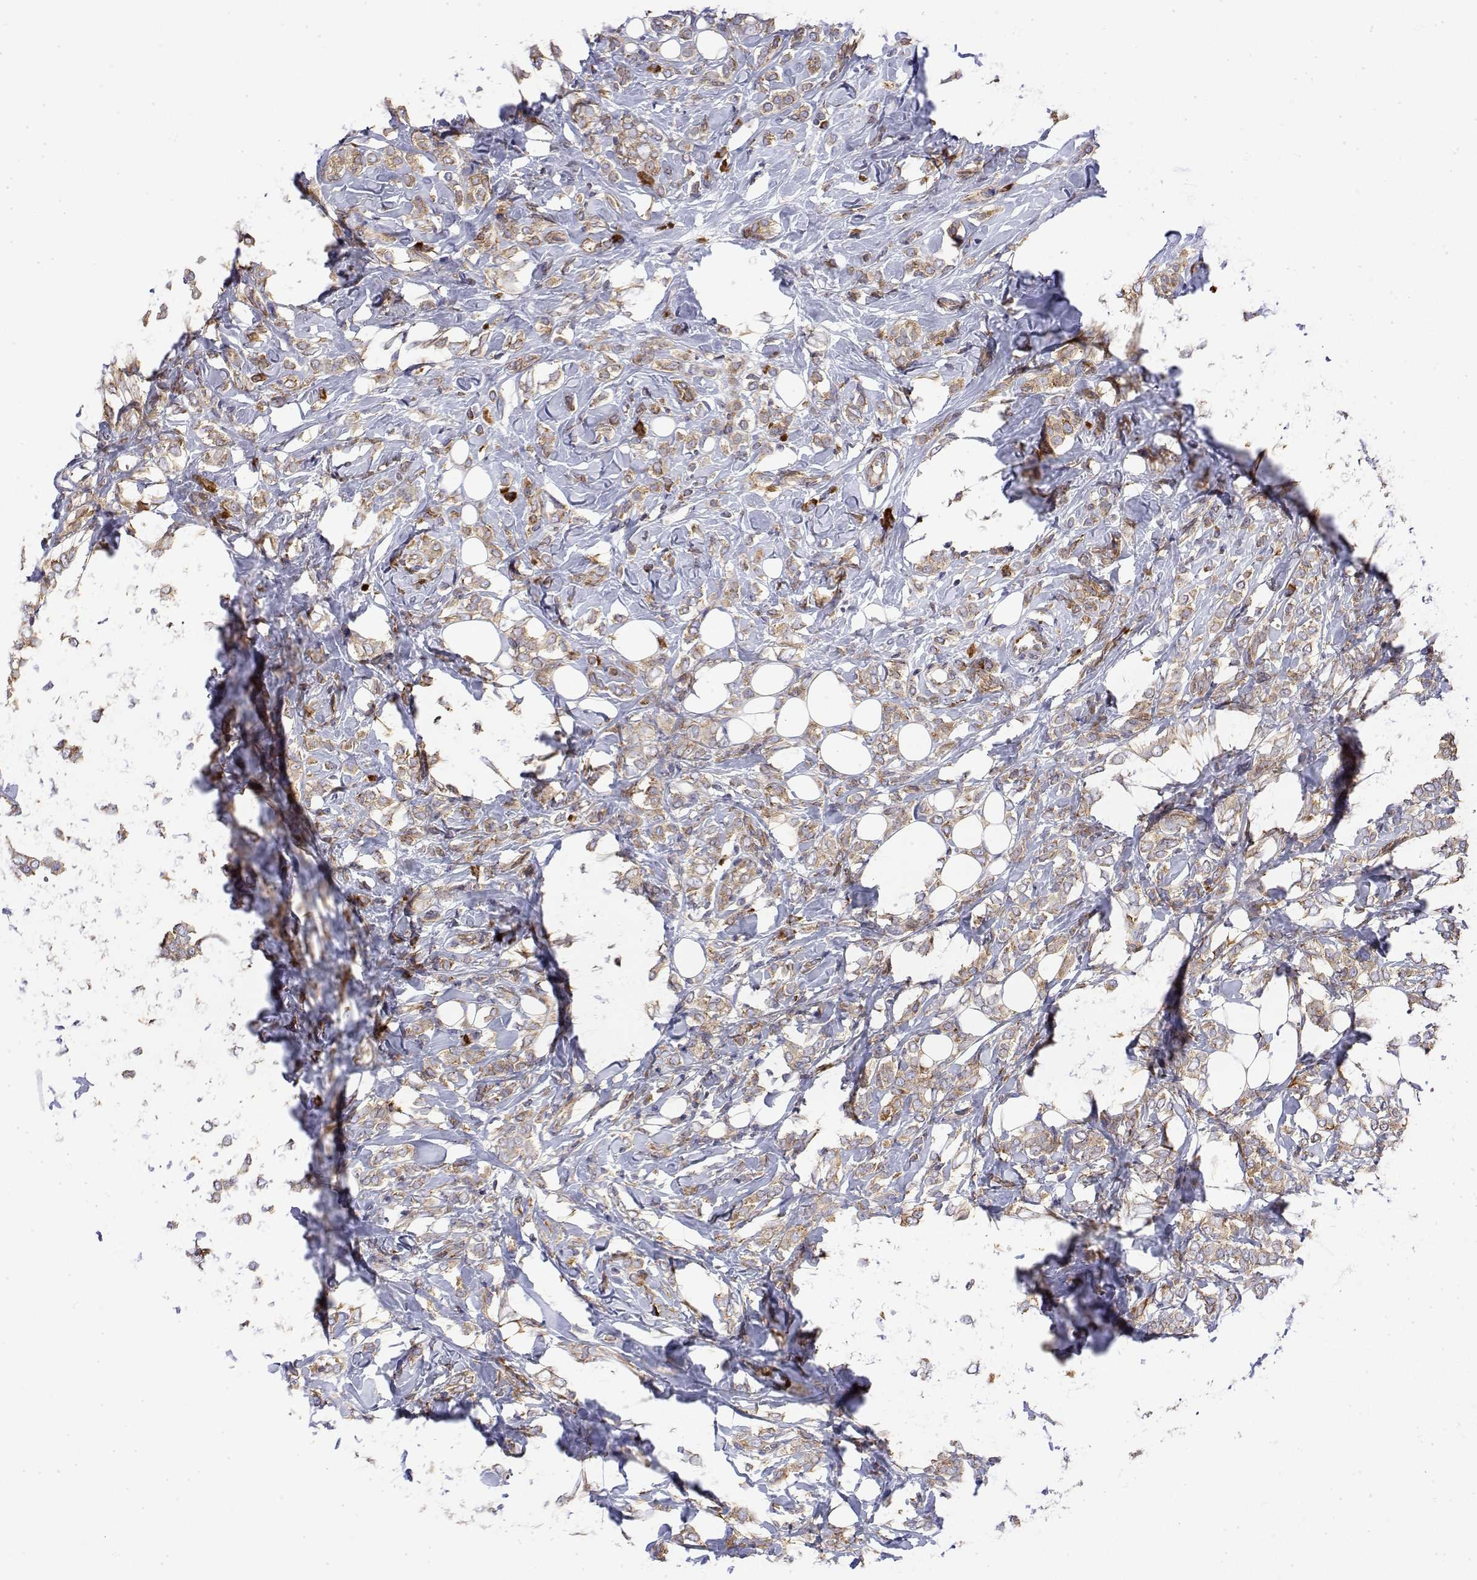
{"staining": {"intensity": "weak", "quantity": ">75%", "location": "cytoplasmic/membranous"}, "tissue": "breast cancer", "cell_type": "Tumor cells", "image_type": "cancer", "snomed": [{"axis": "morphology", "description": "Lobular carcinoma"}, {"axis": "topography", "description": "Breast"}], "caption": "Protein positivity by immunohistochemistry (IHC) demonstrates weak cytoplasmic/membranous staining in approximately >75% of tumor cells in breast lobular carcinoma.", "gene": "EEF1G", "patient": {"sex": "female", "age": 49}}